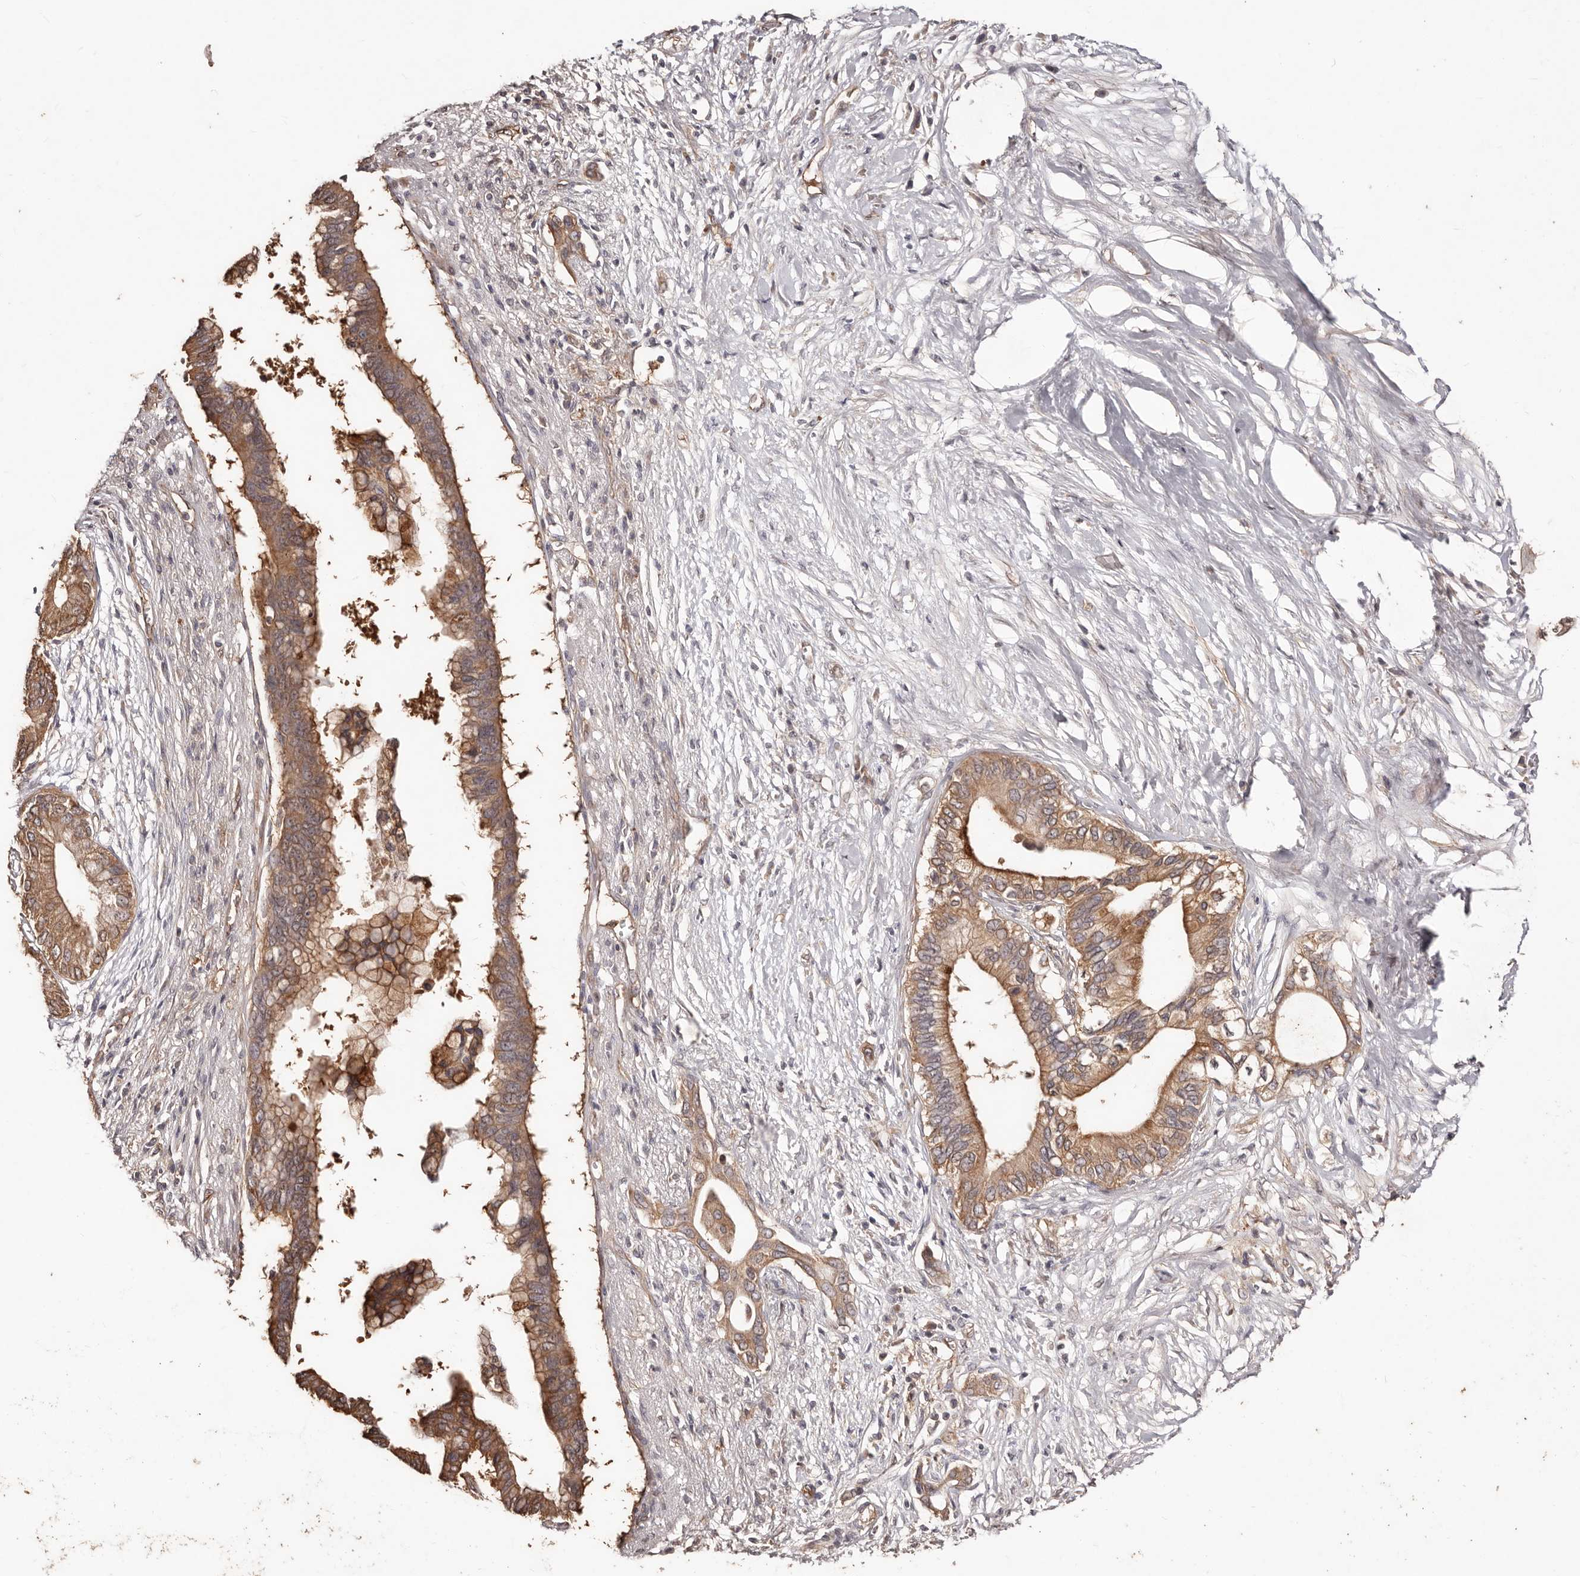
{"staining": {"intensity": "moderate", "quantity": ">75%", "location": "cytoplasmic/membranous"}, "tissue": "pancreatic cancer", "cell_type": "Tumor cells", "image_type": "cancer", "snomed": [{"axis": "morphology", "description": "Normal tissue, NOS"}, {"axis": "morphology", "description": "Adenocarcinoma, NOS"}, {"axis": "topography", "description": "Pancreas"}, {"axis": "topography", "description": "Peripheral nerve tissue"}], "caption": "Pancreatic adenocarcinoma stained with immunohistochemistry (IHC) shows moderate cytoplasmic/membranous positivity in approximately >75% of tumor cells.", "gene": "CCL14", "patient": {"sex": "male", "age": 59}}